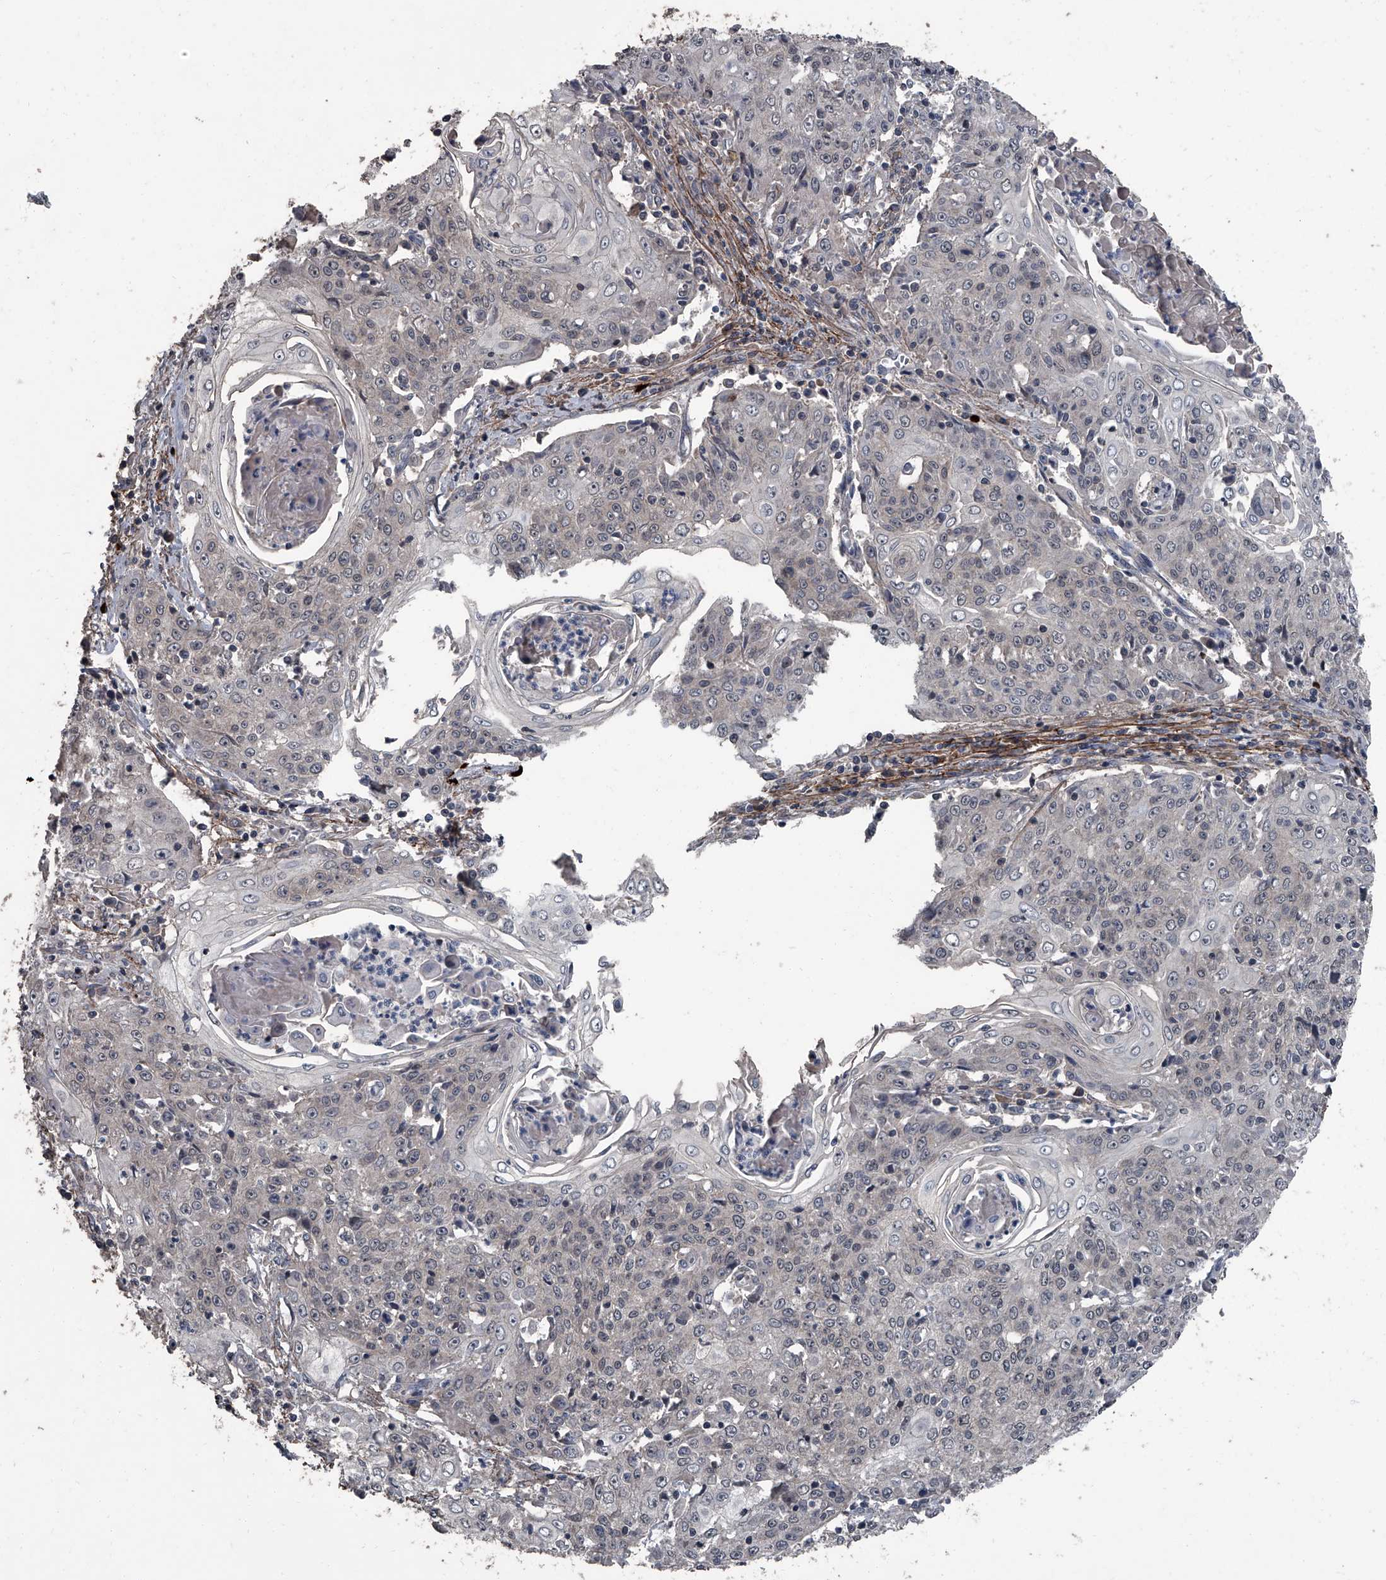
{"staining": {"intensity": "negative", "quantity": "none", "location": "none"}, "tissue": "cervical cancer", "cell_type": "Tumor cells", "image_type": "cancer", "snomed": [{"axis": "morphology", "description": "Squamous cell carcinoma, NOS"}, {"axis": "topography", "description": "Cervix"}], "caption": "A micrograph of human cervical squamous cell carcinoma is negative for staining in tumor cells.", "gene": "OARD1", "patient": {"sex": "female", "age": 48}}